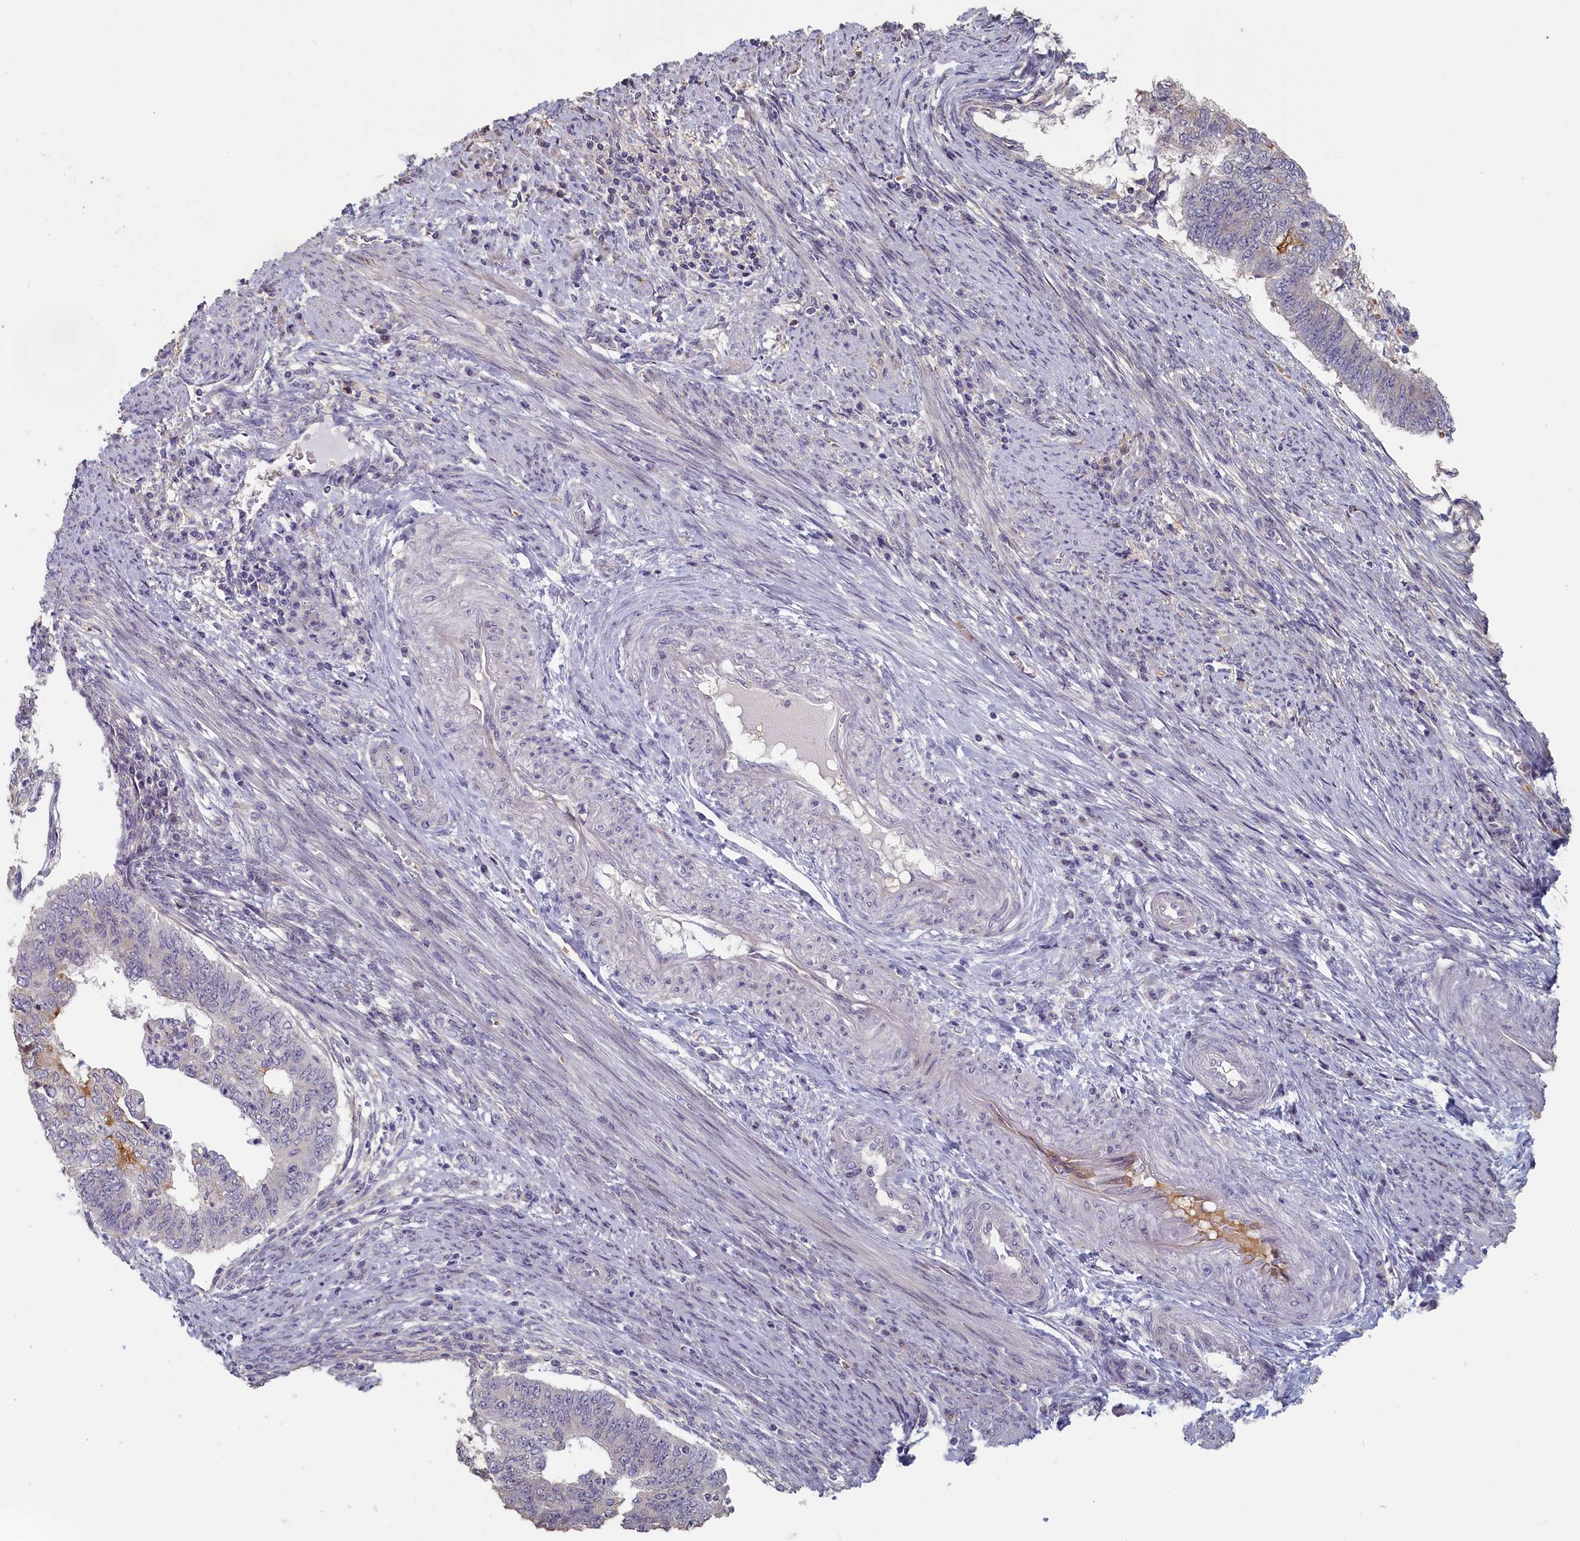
{"staining": {"intensity": "negative", "quantity": "none", "location": "none"}, "tissue": "endometrial cancer", "cell_type": "Tumor cells", "image_type": "cancer", "snomed": [{"axis": "morphology", "description": "Adenocarcinoma, NOS"}, {"axis": "topography", "description": "Endometrium"}], "caption": "An IHC photomicrograph of endometrial cancer (adenocarcinoma) is shown. There is no staining in tumor cells of endometrial cancer (adenocarcinoma).", "gene": "STX16", "patient": {"sex": "female", "age": 68}}